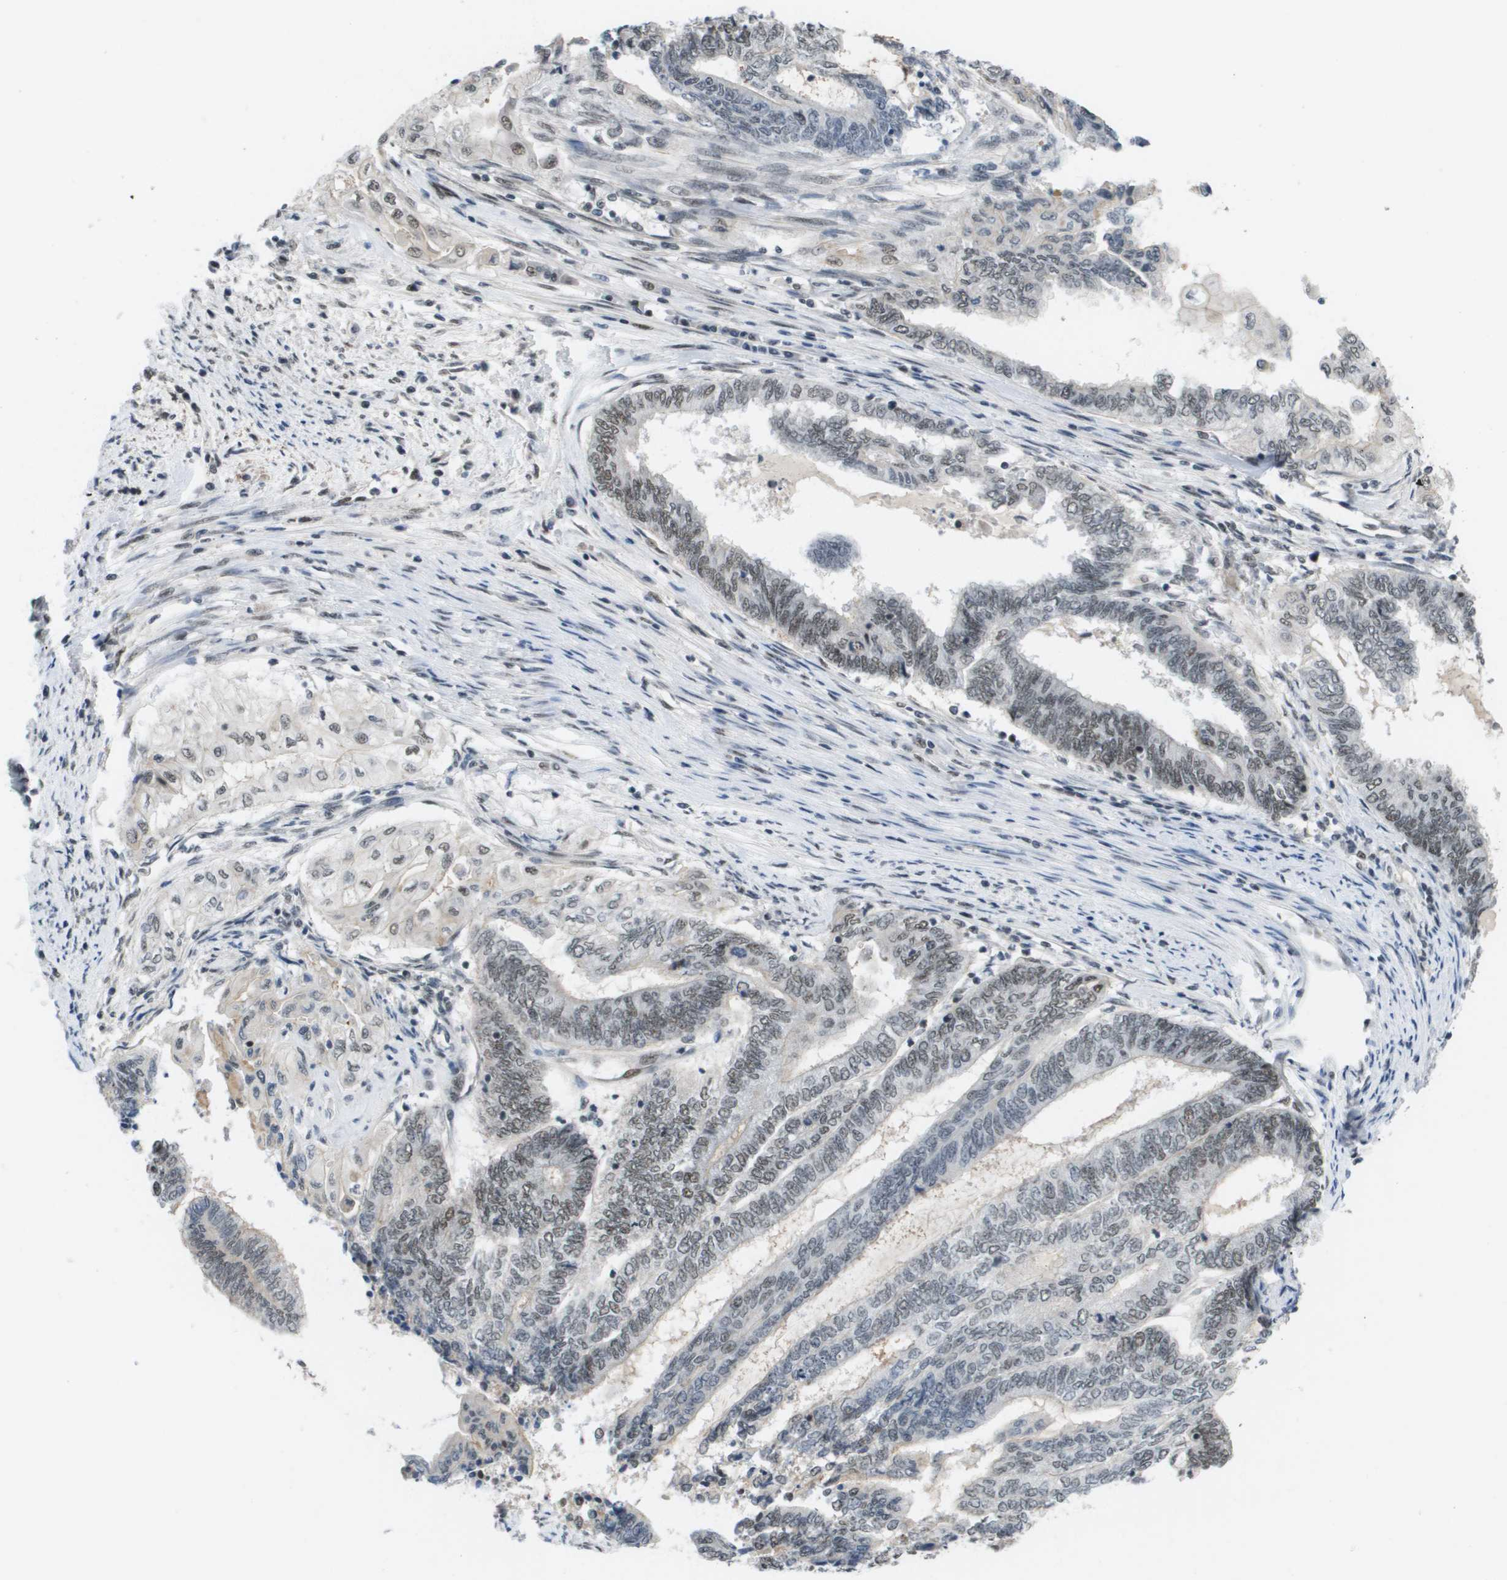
{"staining": {"intensity": "weak", "quantity": "25%-75%", "location": "nuclear"}, "tissue": "endometrial cancer", "cell_type": "Tumor cells", "image_type": "cancer", "snomed": [{"axis": "morphology", "description": "Adenocarcinoma, NOS"}, {"axis": "topography", "description": "Uterus"}, {"axis": "topography", "description": "Endometrium"}], "caption": "A brown stain highlights weak nuclear positivity of a protein in endometrial cancer (adenocarcinoma) tumor cells. (DAB (3,3'-diaminobenzidine) IHC, brown staining for protein, blue staining for nuclei).", "gene": "ISY1", "patient": {"sex": "female", "age": 70}}